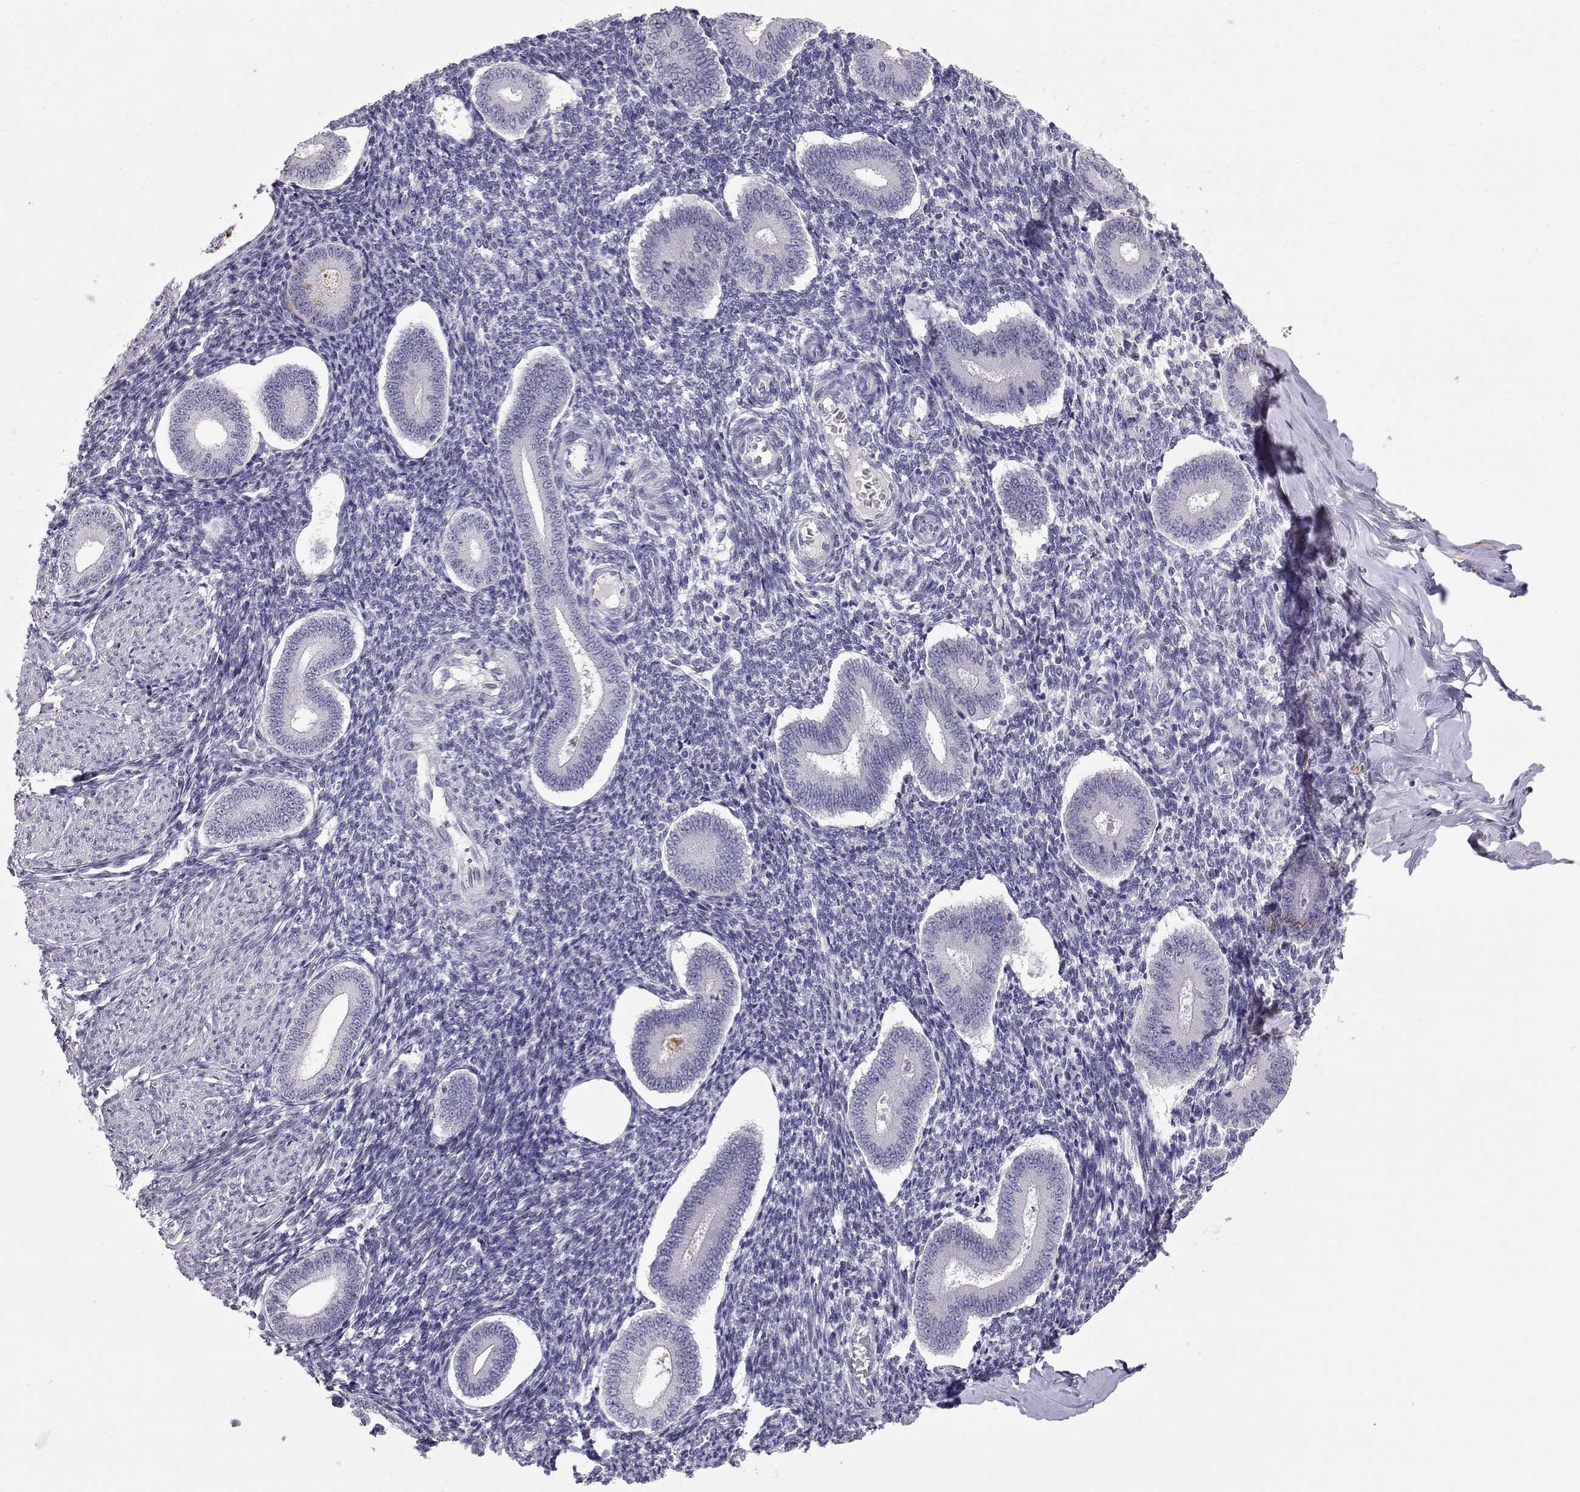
{"staining": {"intensity": "negative", "quantity": "none", "location": "none"}, "tissue": "endometrium", "cell_type": "Cells in endometrial stroma", "image_type": "normal", "snomed": [{"axis": "morphology", "description": "Normal tissue, NOS"}, {"axis": "topography", "description": "Endometrium"}], "caption": "Cells in endometrial stroma are negative for protein expression in normal human endometrium. (DAB (3,3'-diaminobenzidine) immunohistochemistry visualized using brightfield microscopy, high magnification).", "gene": "LAMB3", "patient": {"sex": "female", "age": 40}}